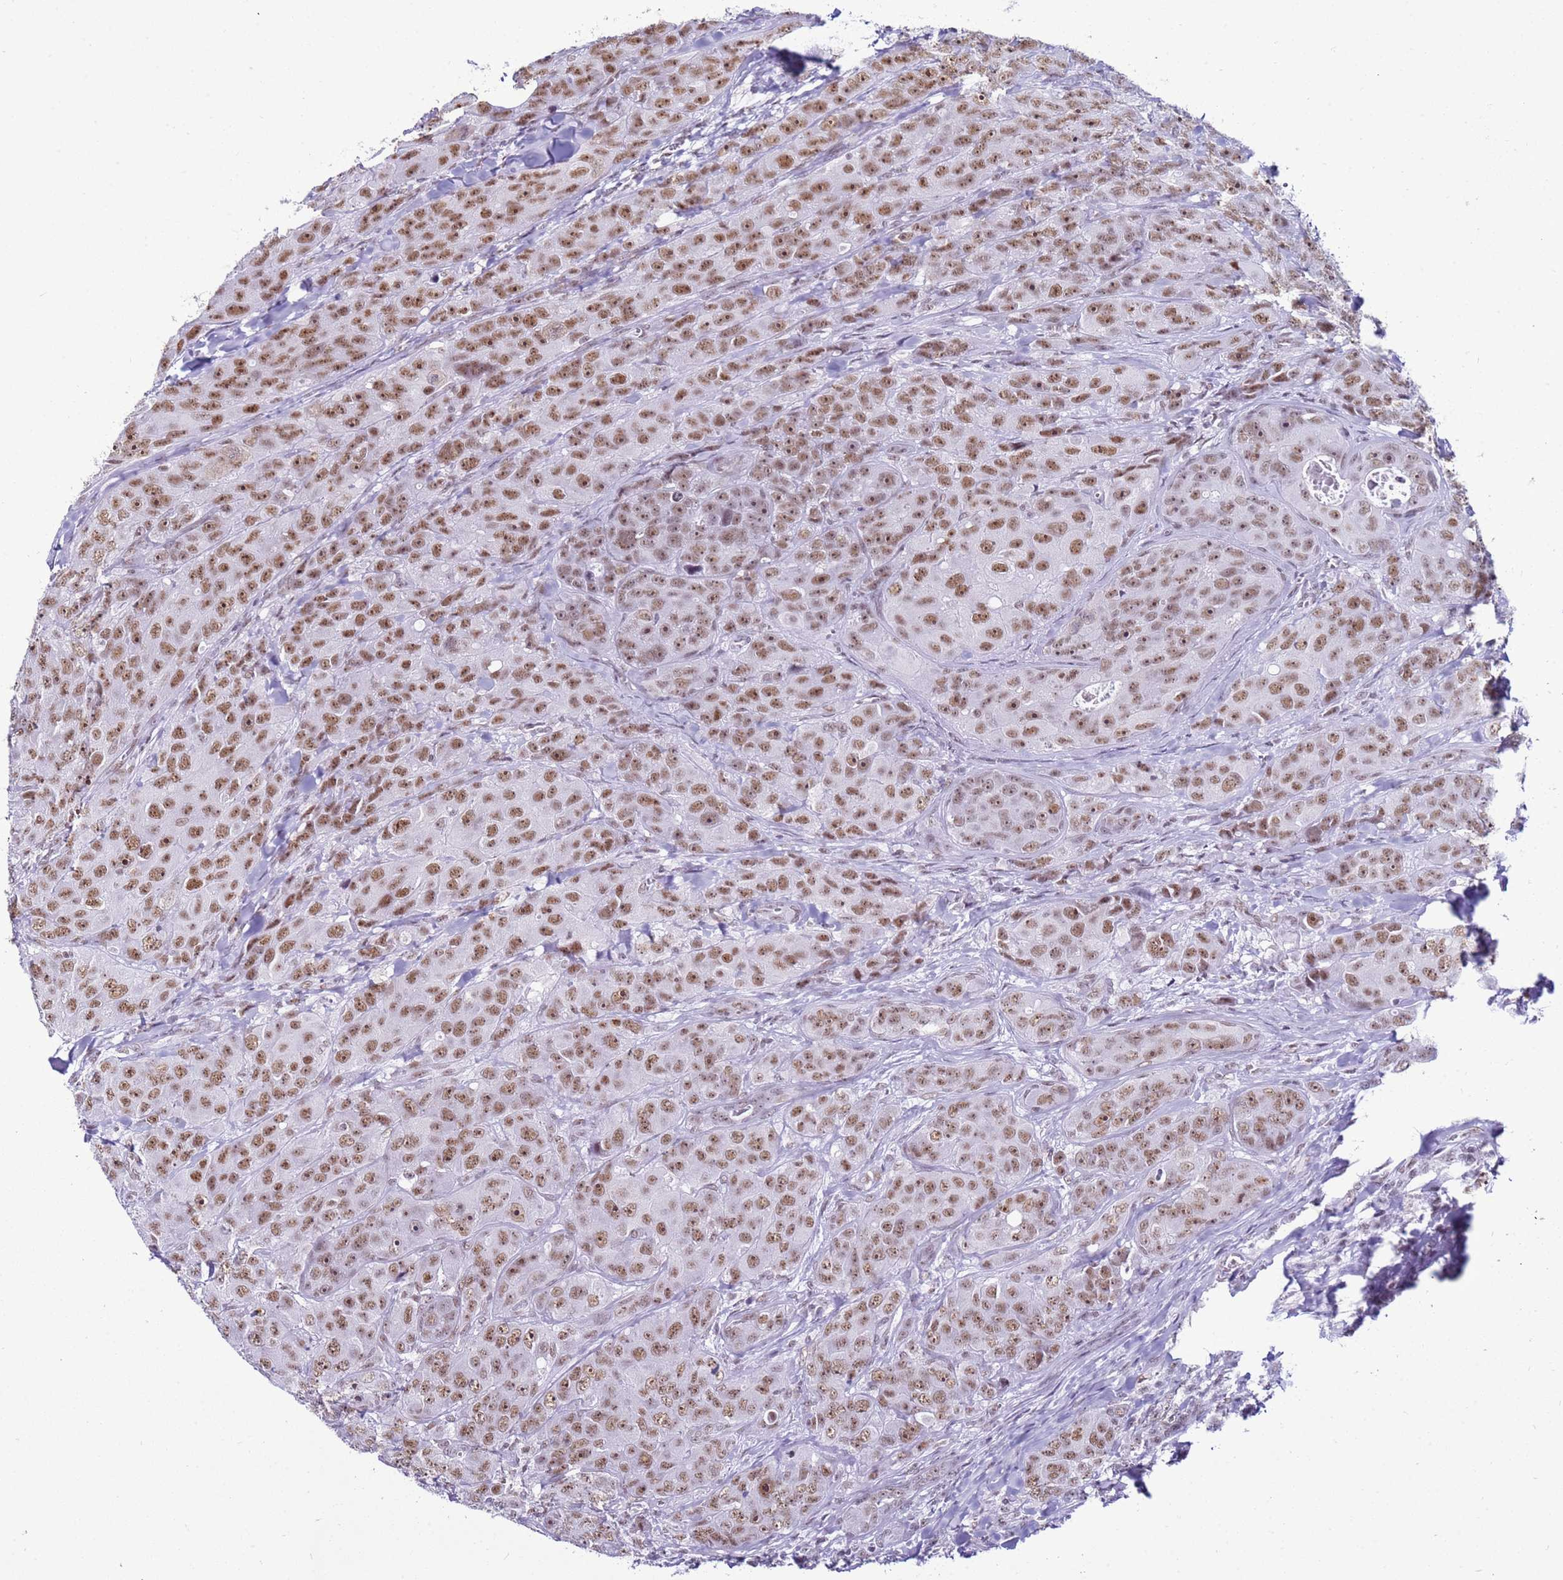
{"staining": {"intensity": "moderate", "quantity": ">75%", "location": "nuclear"}, "tissue": "breast cancer", "cell_type": "Tumor cells", "image_type": "cancer", "snomed": [{"axis": "morphology", "description": "Duct carcinoma"}, {"axis": "topography", "description": "Breast"}], "caption": "Tumor cells display medium levels of moderate nuclear positivity in approximately >75% of cells in human breast cancer (intraductal carcinoma).", "gene": "DHX15", "patient": {"sex": "female", "age": 43}}